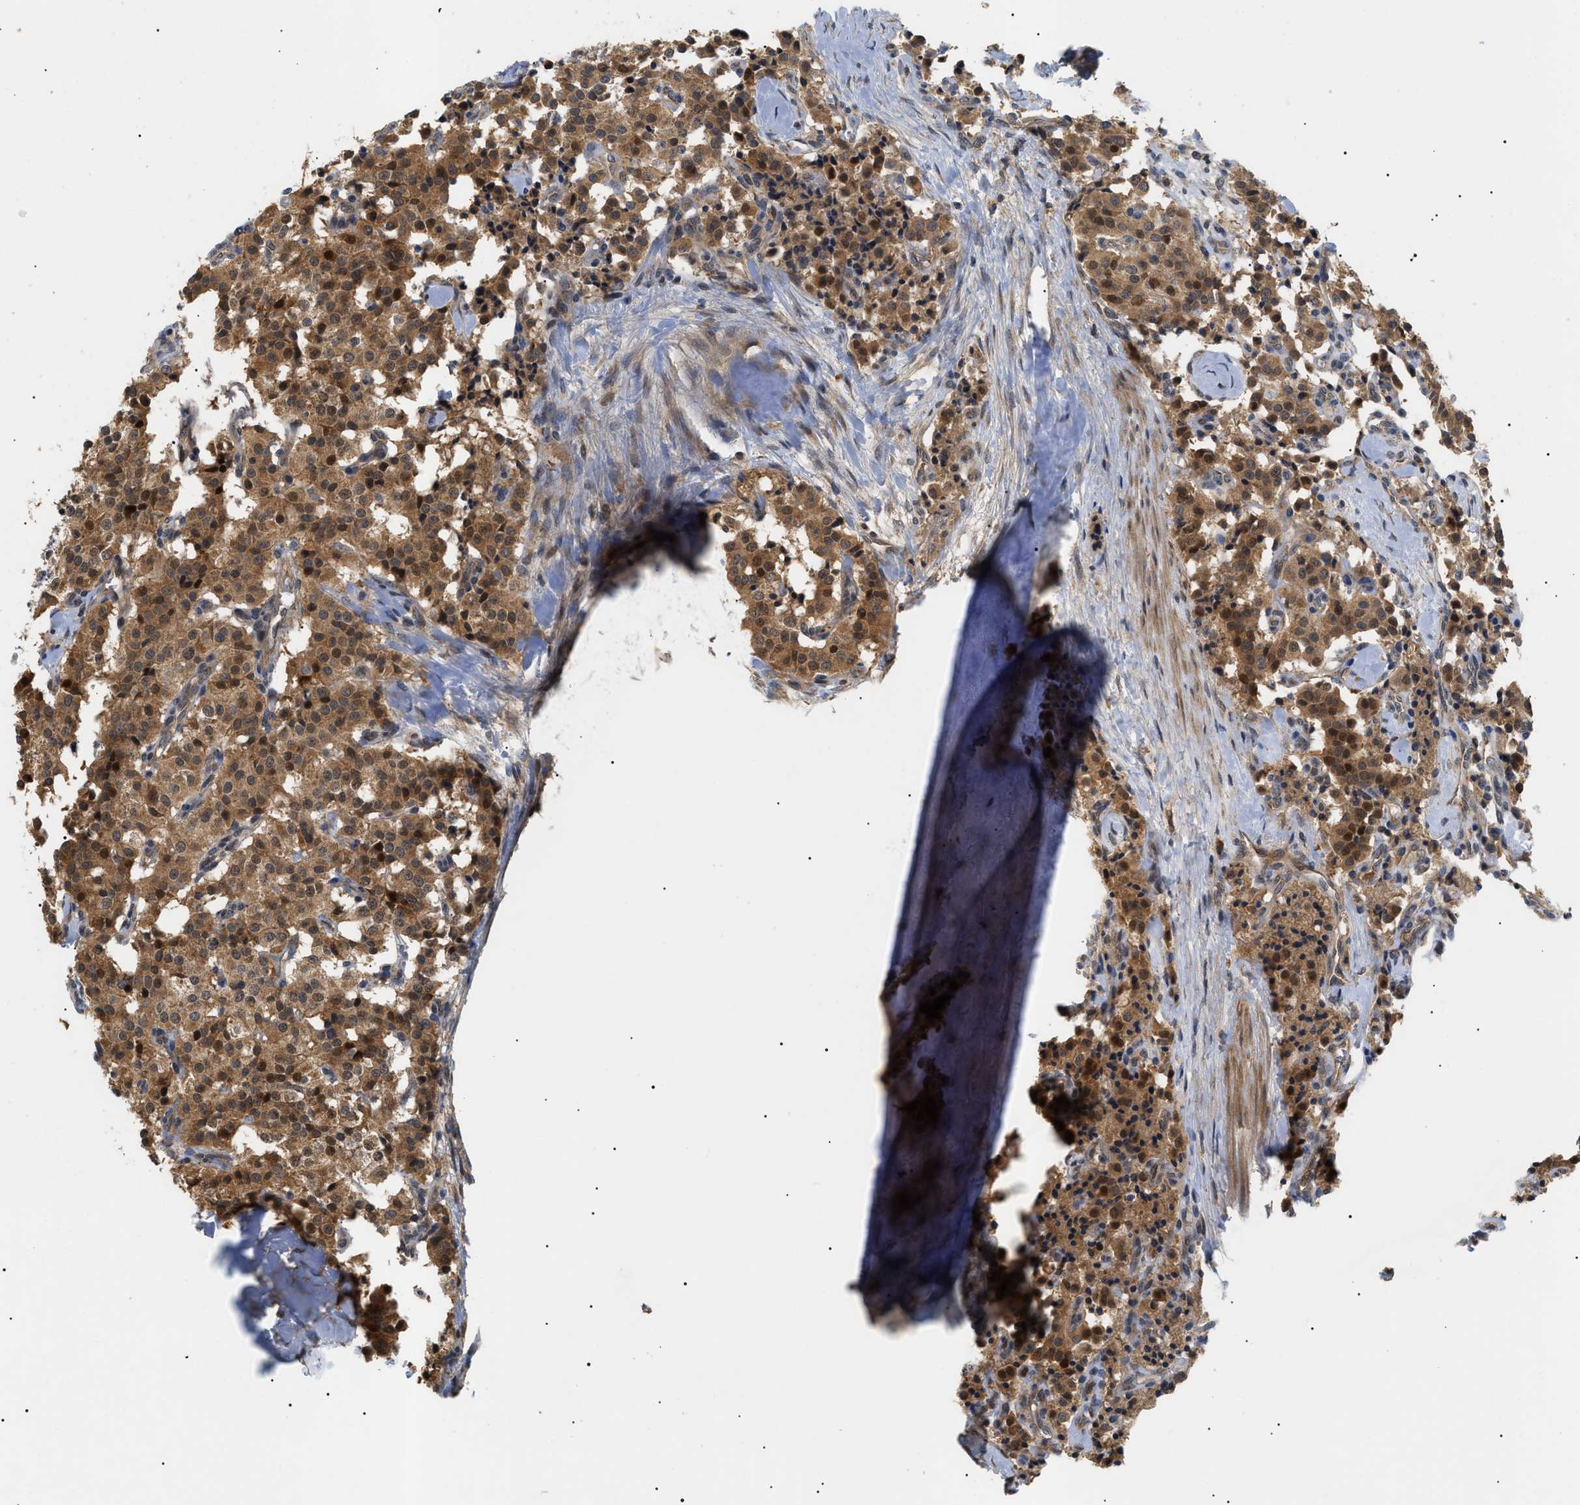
{"staining": {"intensity": "moderate", "quantity": ">75%", "location": "cytoplasmic/membranous,nuclear"}, "tissue": "carcinoid", "cell_type": "Tumor cells", "image_type": "cancer", "snomed": [{"axis": "morphology", "description": "Carcinoid, malignant, NOS"}, {"axis": "topography", "description": "Lung"}], "caption": "Immunohistochemistry (IHC) micrograph of neoplastic tissue: human carcinoid stained using immunohistochemistry shows medium levels of moderate protein expression localized specifically in the cytoplasmic/membranous and nuclear of tumor cells, appearing as a cytoplasmic/membranous and nuclear brown color.", "gene": "ASTL", "patient": {"sex": "male", "age": 30}}